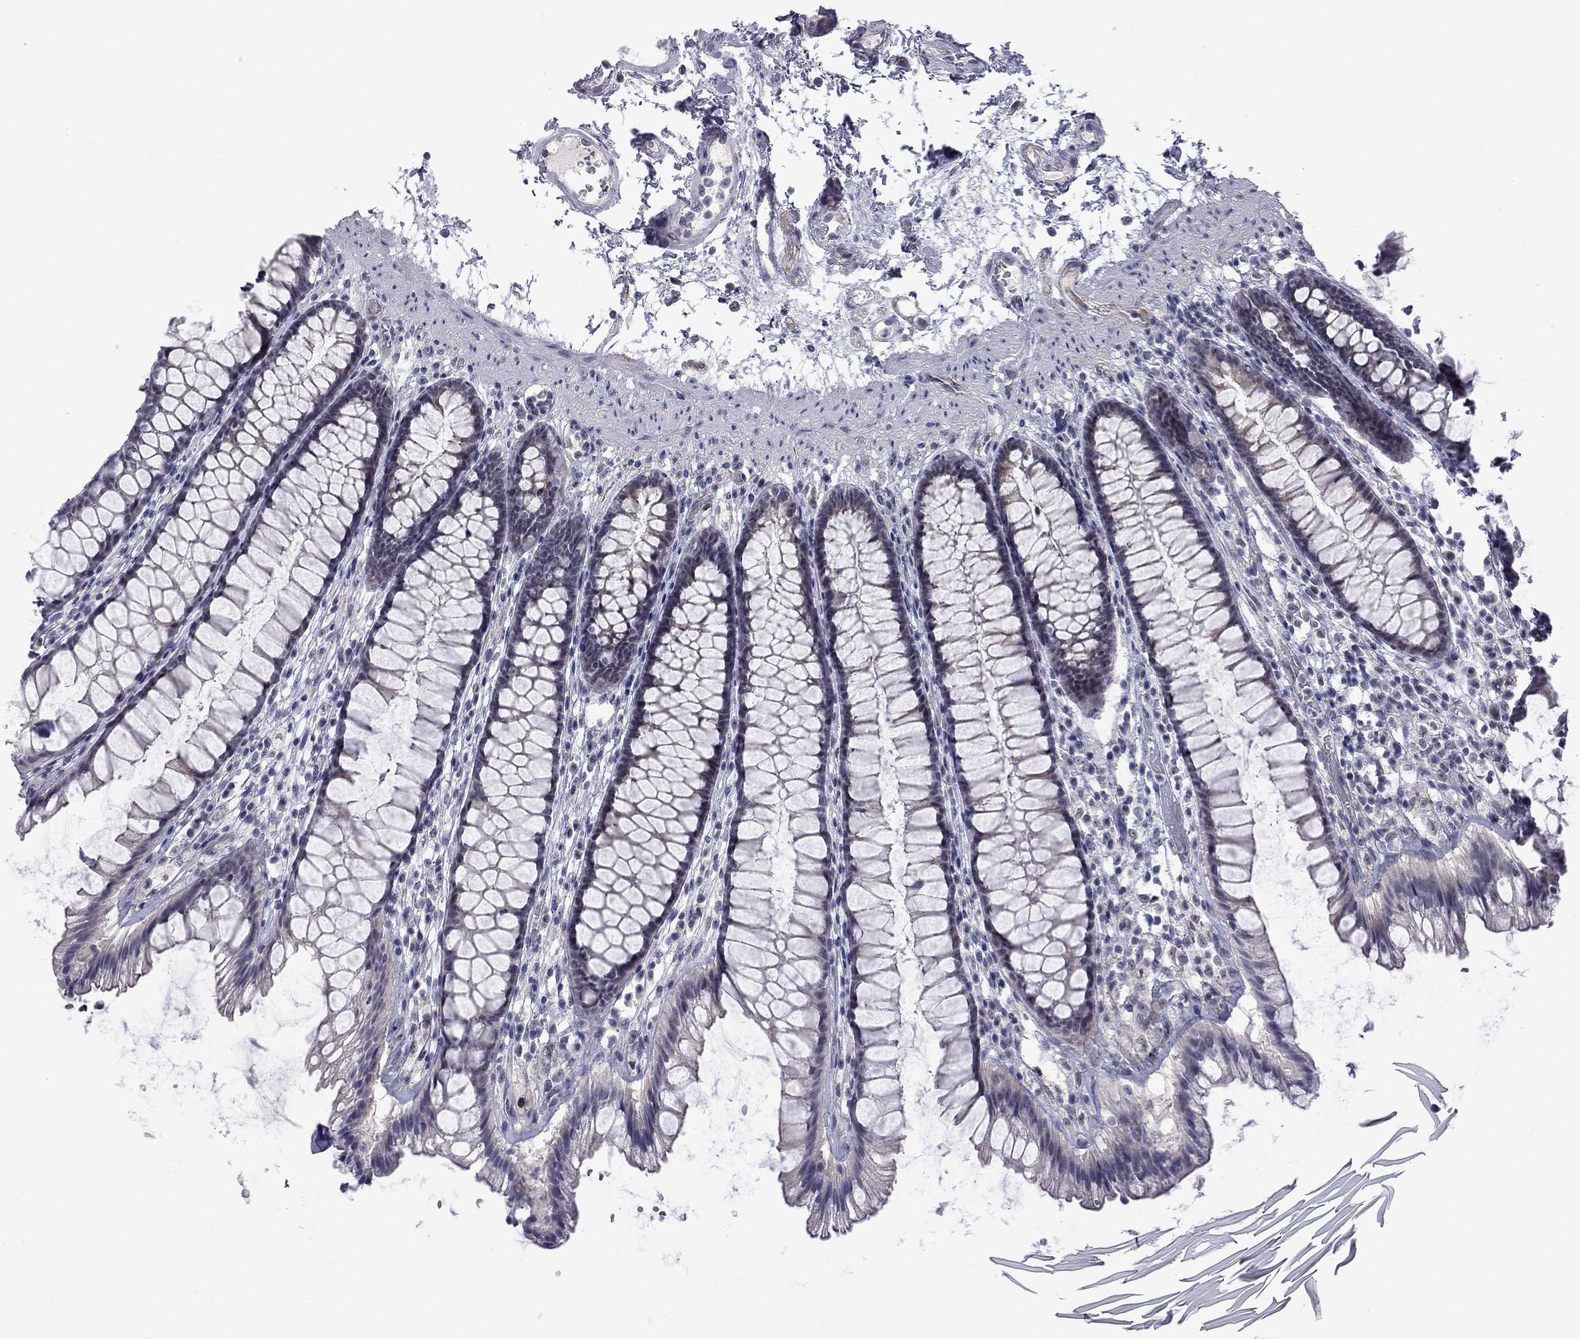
{"staining": {"intensity": "negative", "quantity": "none", "location": "none"}, "tissue": "rectum", "cell_type": "Glandular cells", "image_type": "normal", "snomed": [{"axis": "morphology", "description": "Normal tissue, NOS"}, {"axis": "topography", "description": "Rectum"}], "caption": "This is a photomicrograph of immunohistochemistry staining of benign rectum, which shows no expression in glandular cells. (Immunohistochemistry, brightfield microscopy, high magnification).", "gene": "GSG1L", "patient": {"sex": "male", "age": 72}}